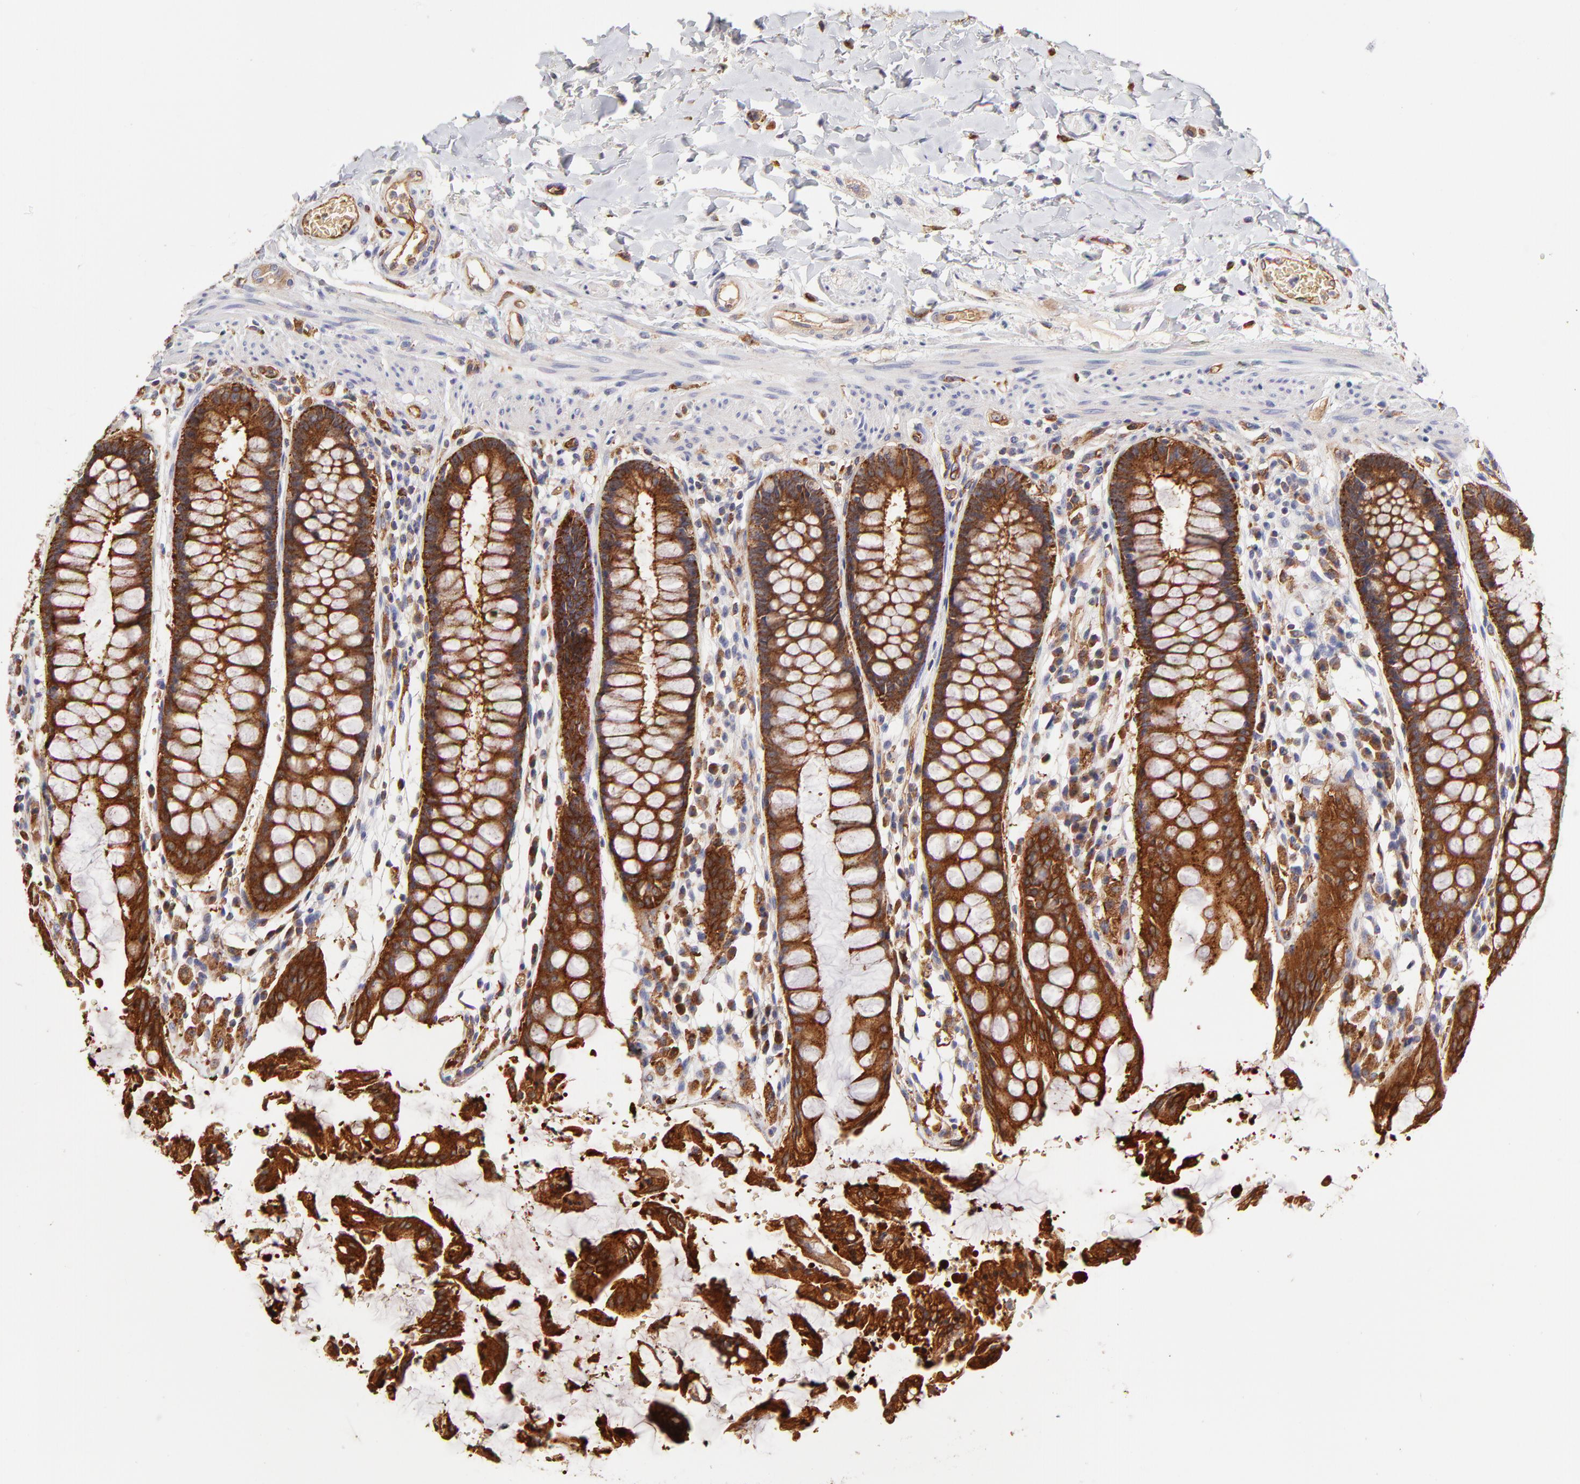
{"staining": {"intensity": "strong", "quantity": ">75%", "location": "cytoplasmic/membranous"}, "tissue": "rectum", "cell_type": "Glandular cells", "image_type": "normal", "snomed": [{"axis": "morphology", "description": "Normal tissue, NOS"}, {"axis": "topography", "description": "Rectum"}], "caption": "This micrograph shows IHC staining of normal human rectum, with high strong cytoplasmic/membranous staining in about >75% of glandular cells.", "gene": "CD2AP", "patient": {"sex": "female", "age": 46}}